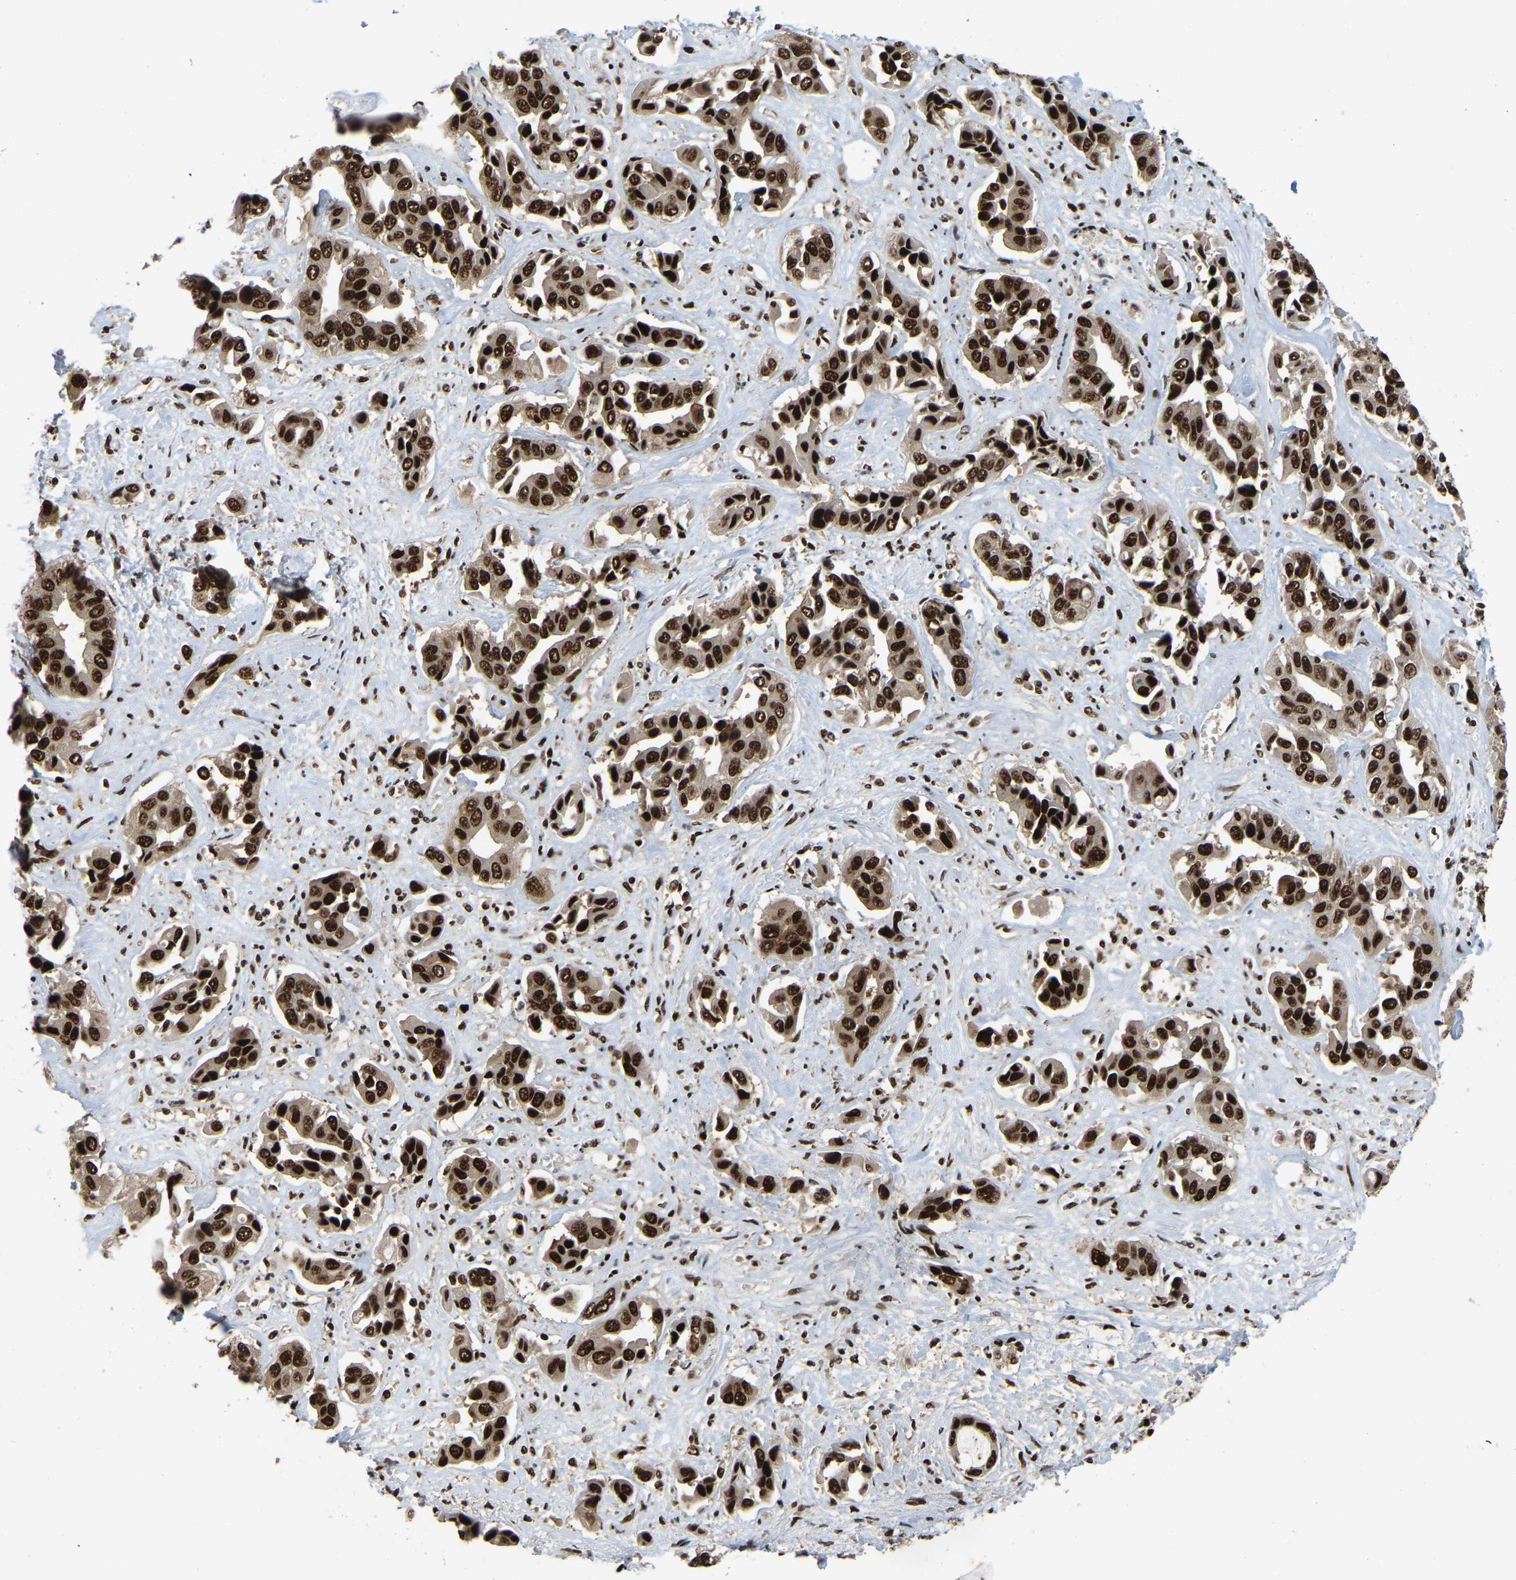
{"staining": {"intensity": "strong", "quantity": ">75%", "location": "nuclear"}, "tissue": "liver cancer", "cell_type": "Tumor cells", "image_type": "cancer", "snomed": [{"axis": "morphology", "description": "Cholangiocarcinoma"}, {"axis": "topography", "description": "Liver"}], "caption": "Immunohistochemistry (IHC) histopathology image of human liver cholangiocarcinoma stained for a protein (brown), which reveals high levels of strong nuclear expression in about >75% of tumor cells.", "gene": "TBL1XR1", "patient": {"sex": "female", "age": 52}}